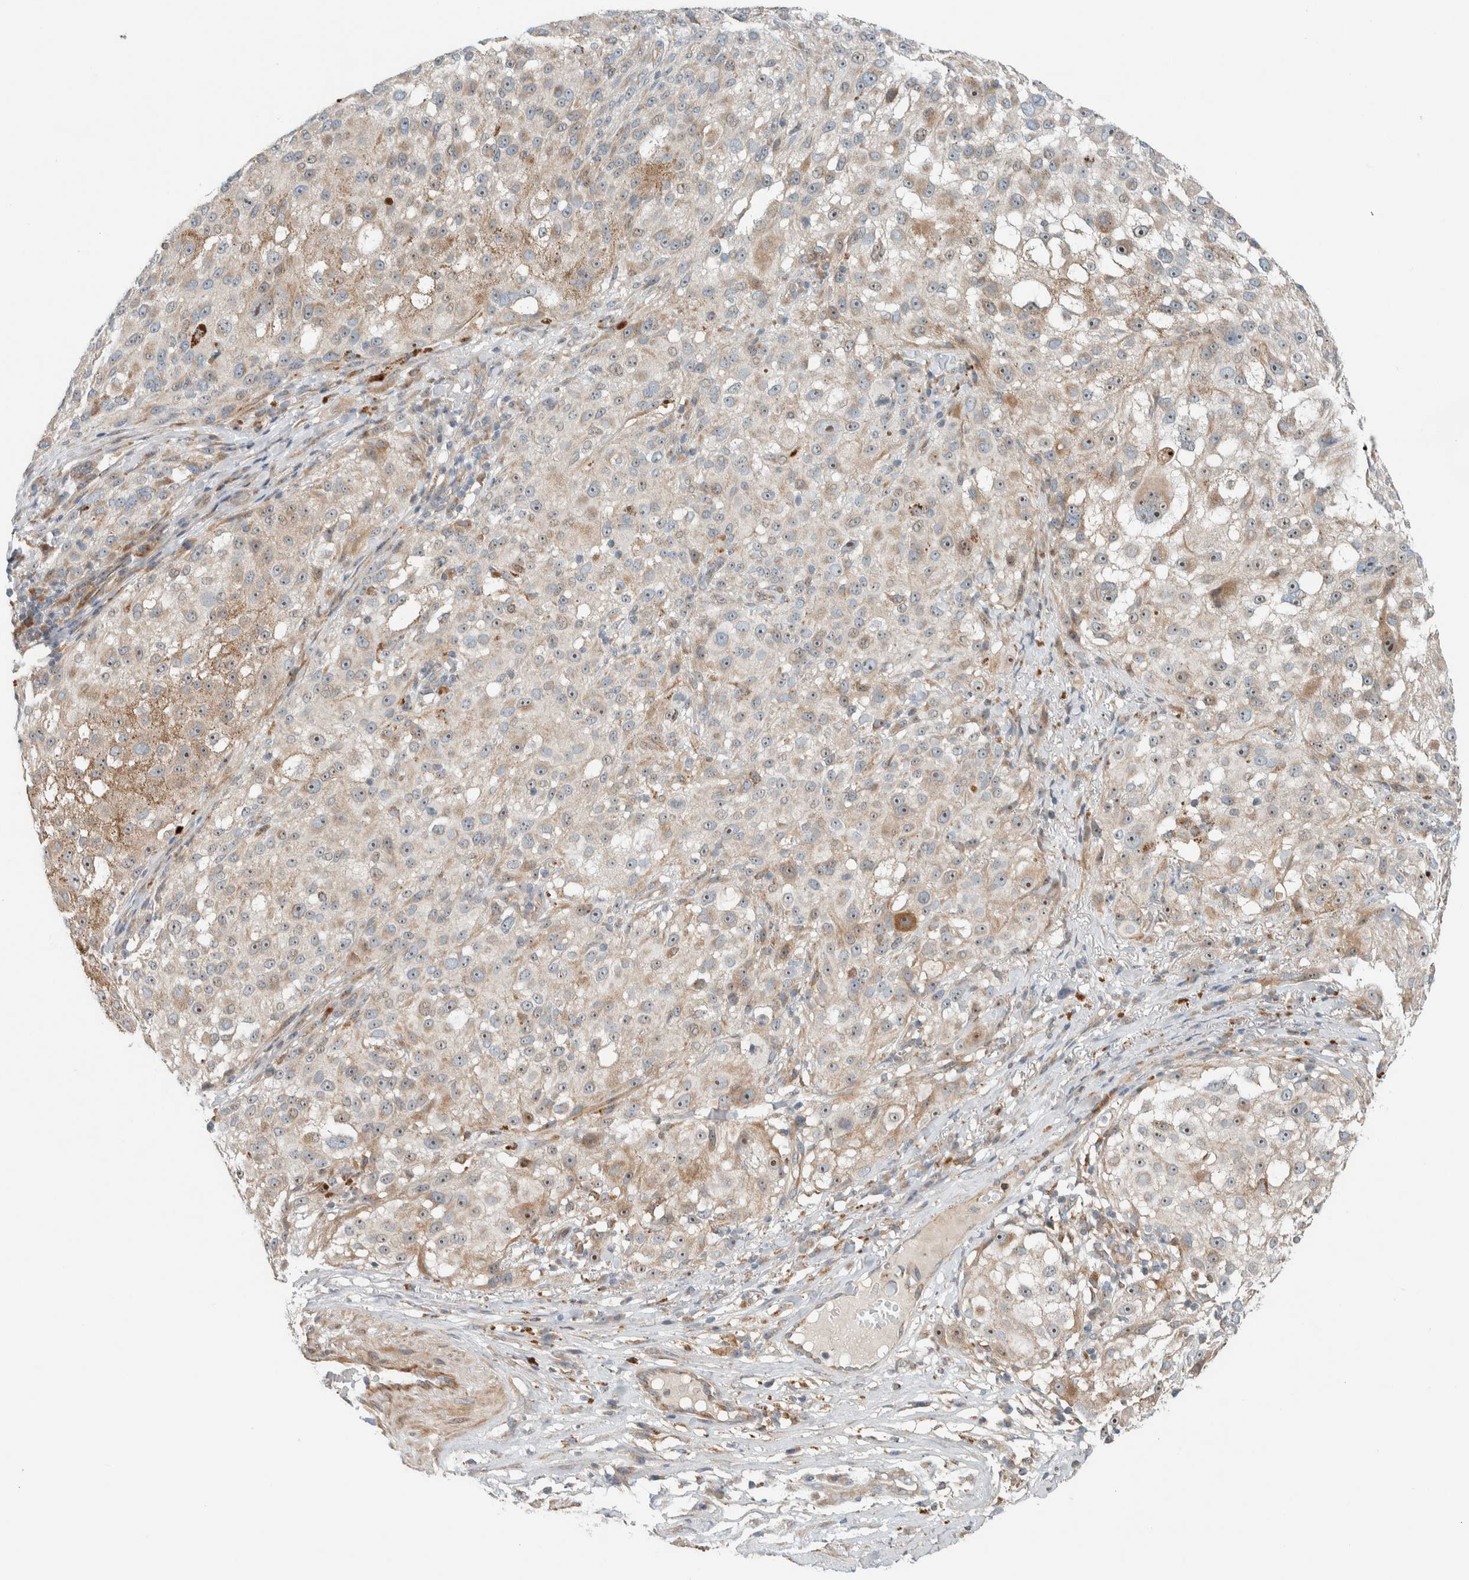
{"staining": {"intensity": "moderate", "quantity": ">75%", "location": "cytoplasmic/membranous,nuclear"}, "tissue": "melanoma", "cell_type": "Tumor cells", "image_type": "cancer", "snomed": [{"axis": "morphology", "description": "Necrosis, NOS"}, {"axis": "morphology", "description": "Malignant melanoma, NOS"}, {"axis": "topography", "description": "Skin"}], "caption": "Brown immunohistochemical staining in malignant melanoma displays moderate cytoplasmic/membranous and nuclear positivity in about >75% of tumor cells. (brown staining indicates protein expression, while blue staining denotes nuclei).", "gene": "SLFN12L", "patient": {"sex": "female", "age": 87}}